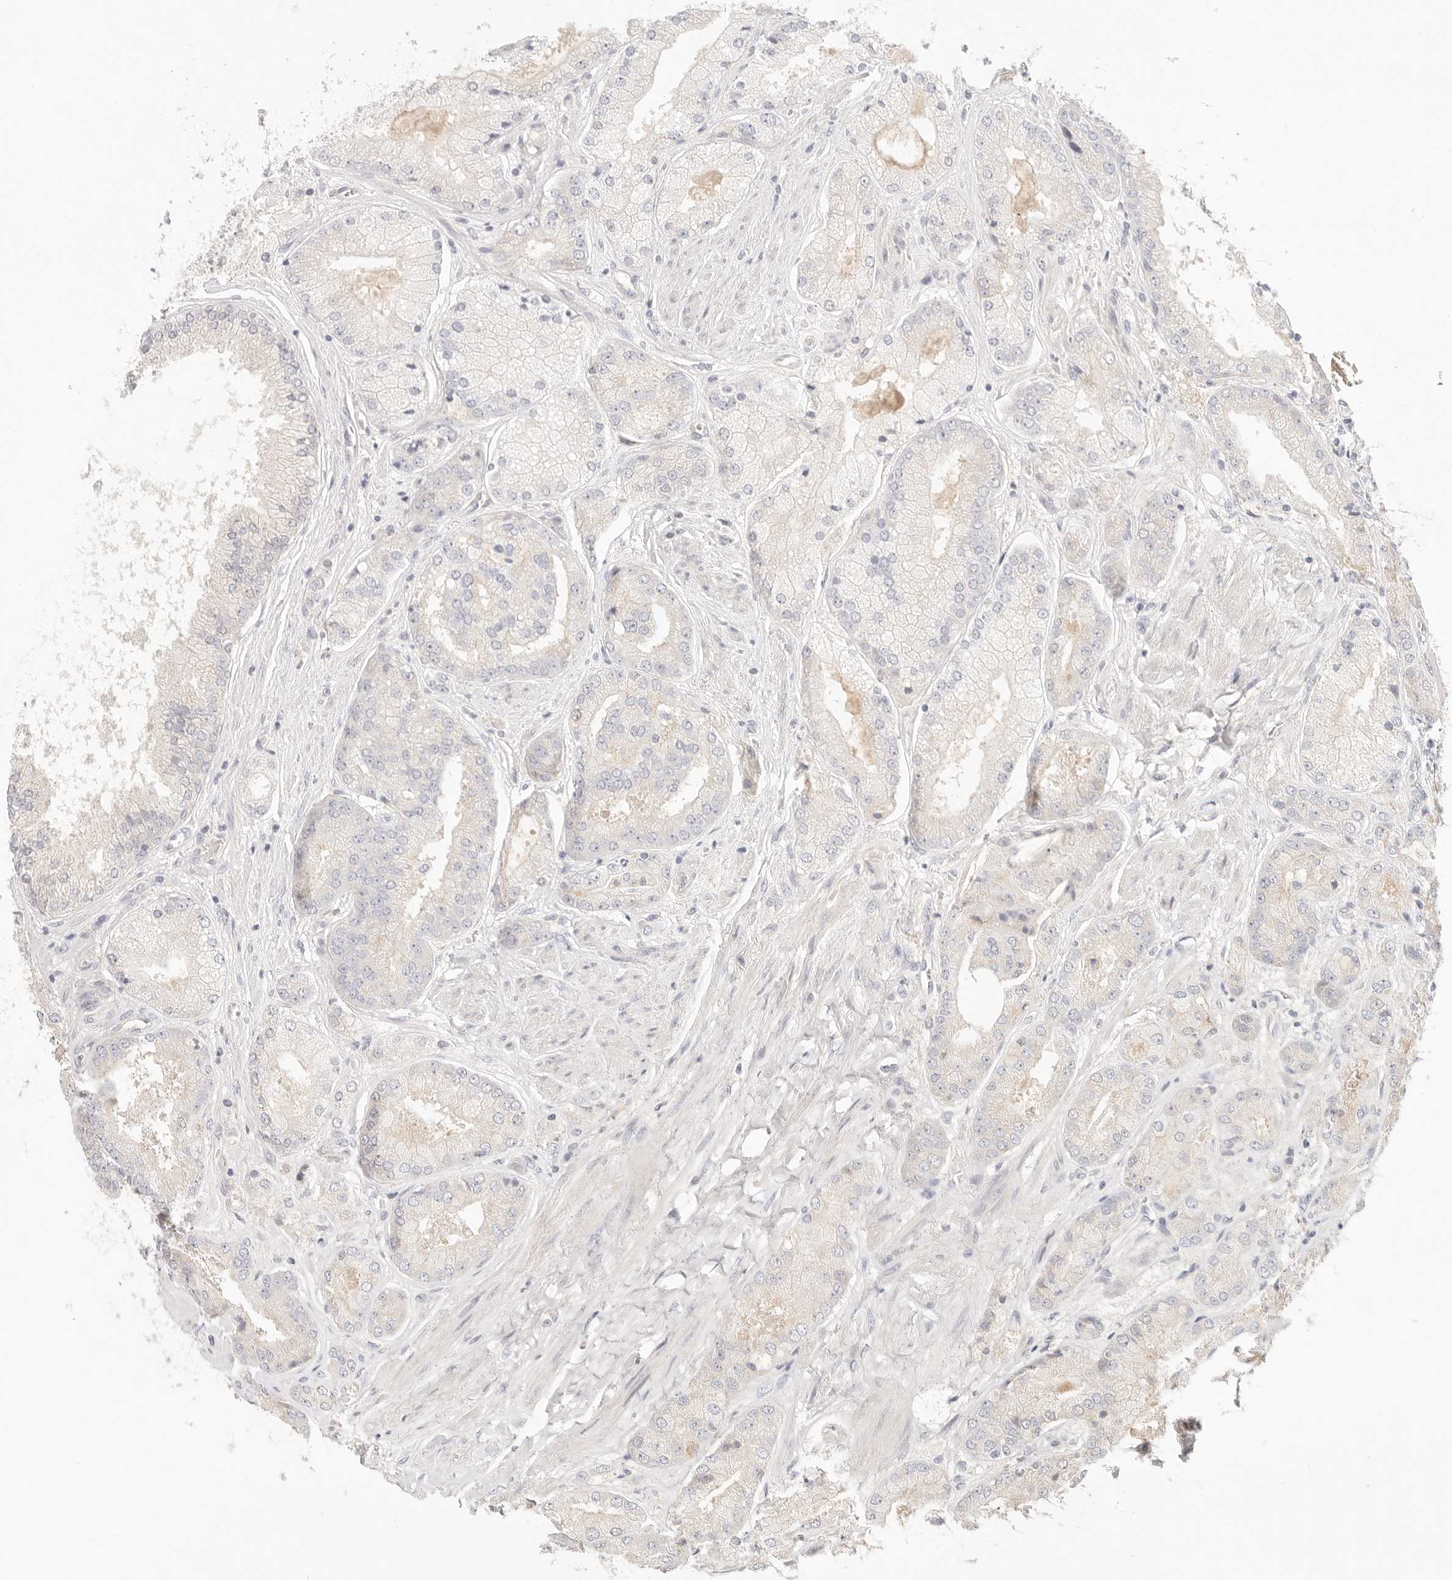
{"staining": {"intensity": "negative", "quantity": "none", "location": "none"}, "tissue": "prostate cancer", "cell_type": "Tumor cells", "image_type": "cancer", "snomed": [{"axis": "morphology", "description": "Adenocarcinoma, High grade"}, {"axis": "topography", "description": "Prostate"}], "caption": "Immunohistochemical staining of prostate cancer reveals no significant staining in tumor cells.", "gene": "CEP120", "patient": {"sex": "male", "age": 58}}